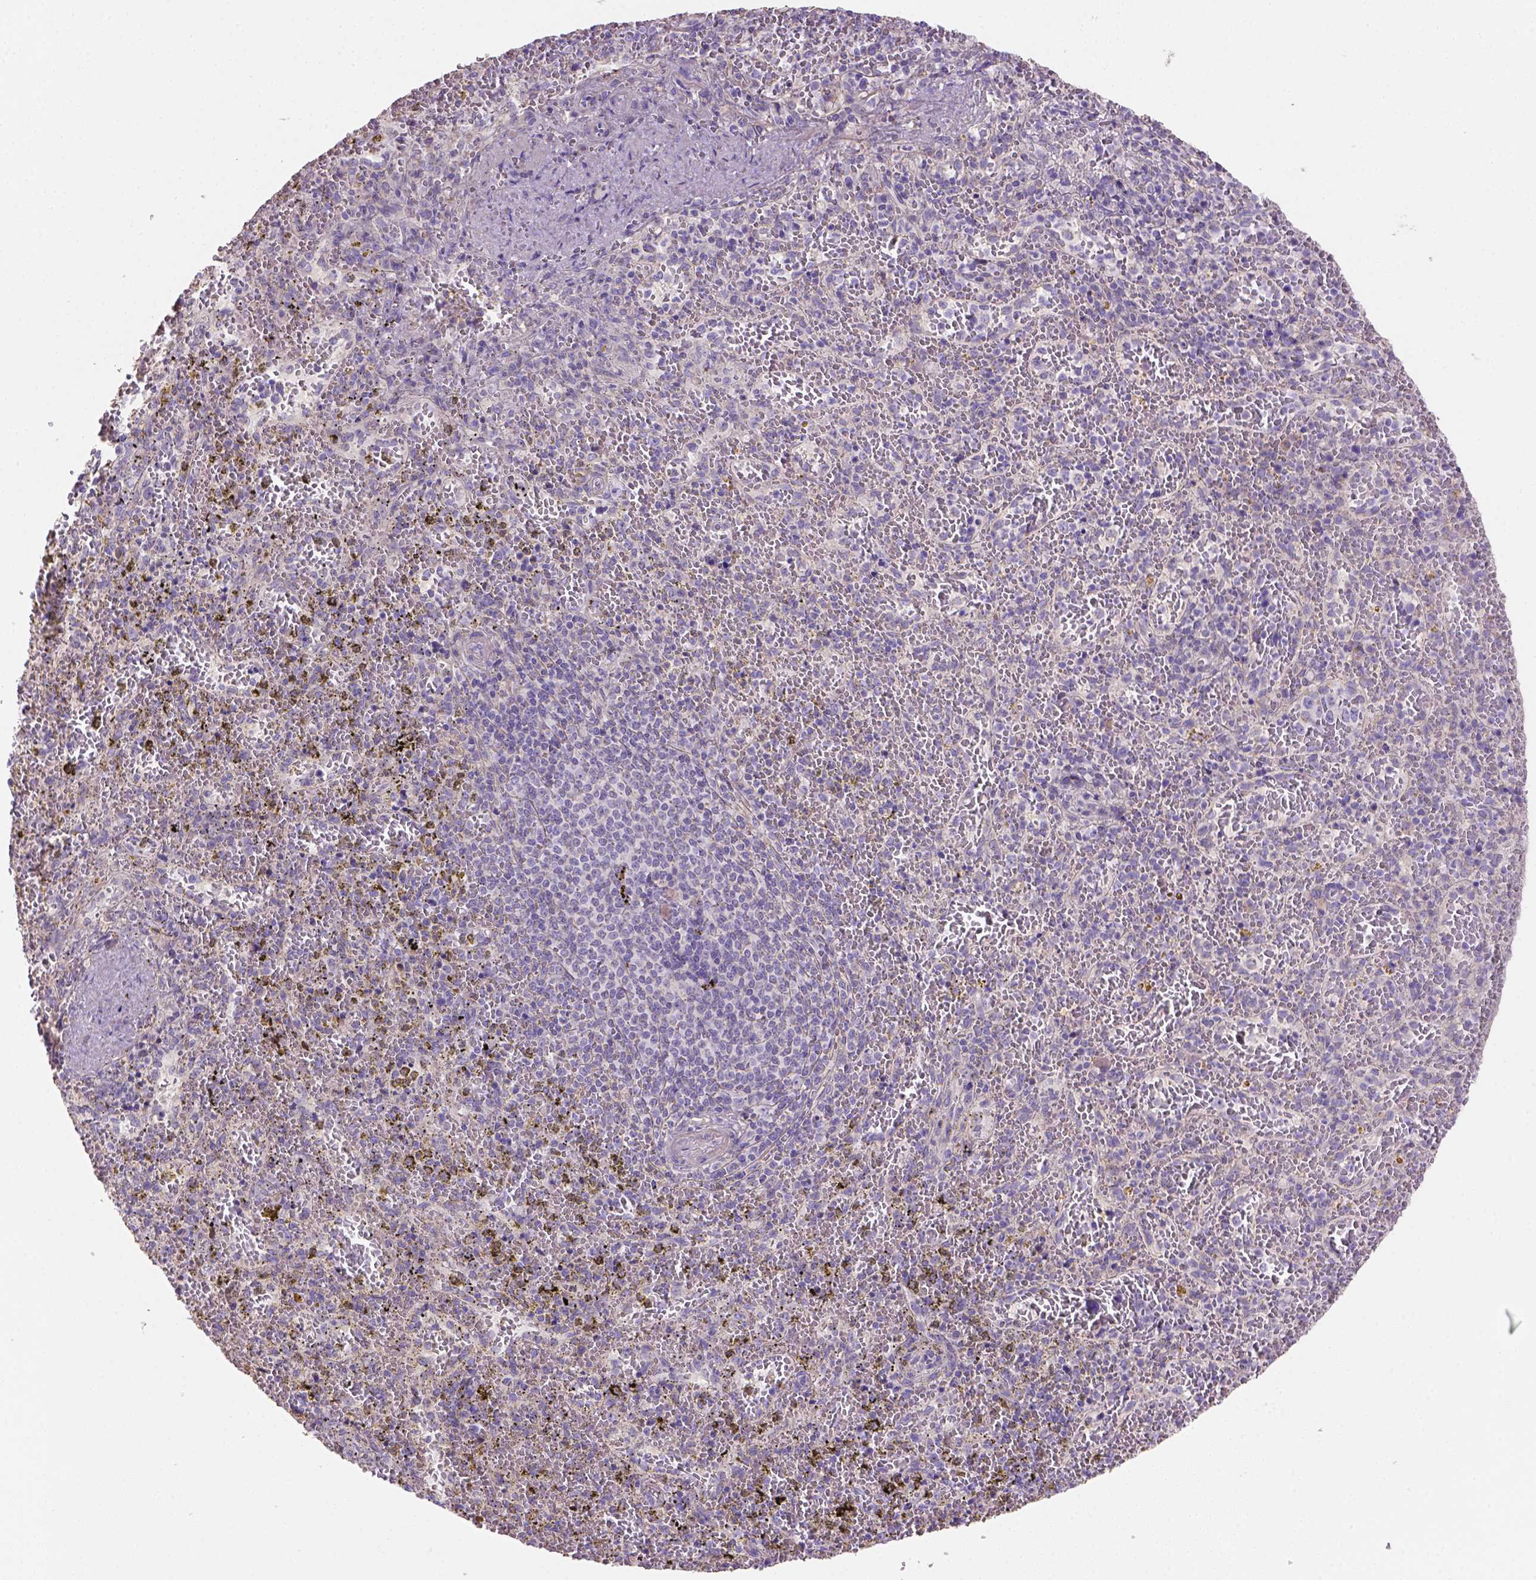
{"staining": {"intensity": "negative", "quantity": "none", "location": "none"}, "tissue": "spleen", "cell_type": "Cells in red pulp", "image_type": "normal", "snomed": [{"axis": "morphology", "description": "Normal tissue, NOS"}, {"axis": "topography", "description": "Spleen"}], "caption": "IHC of benign human spleen displays no expression in cells in red pulp.", "gene": "HTRA1", "patient": {"sex": "female", "age": 50}}